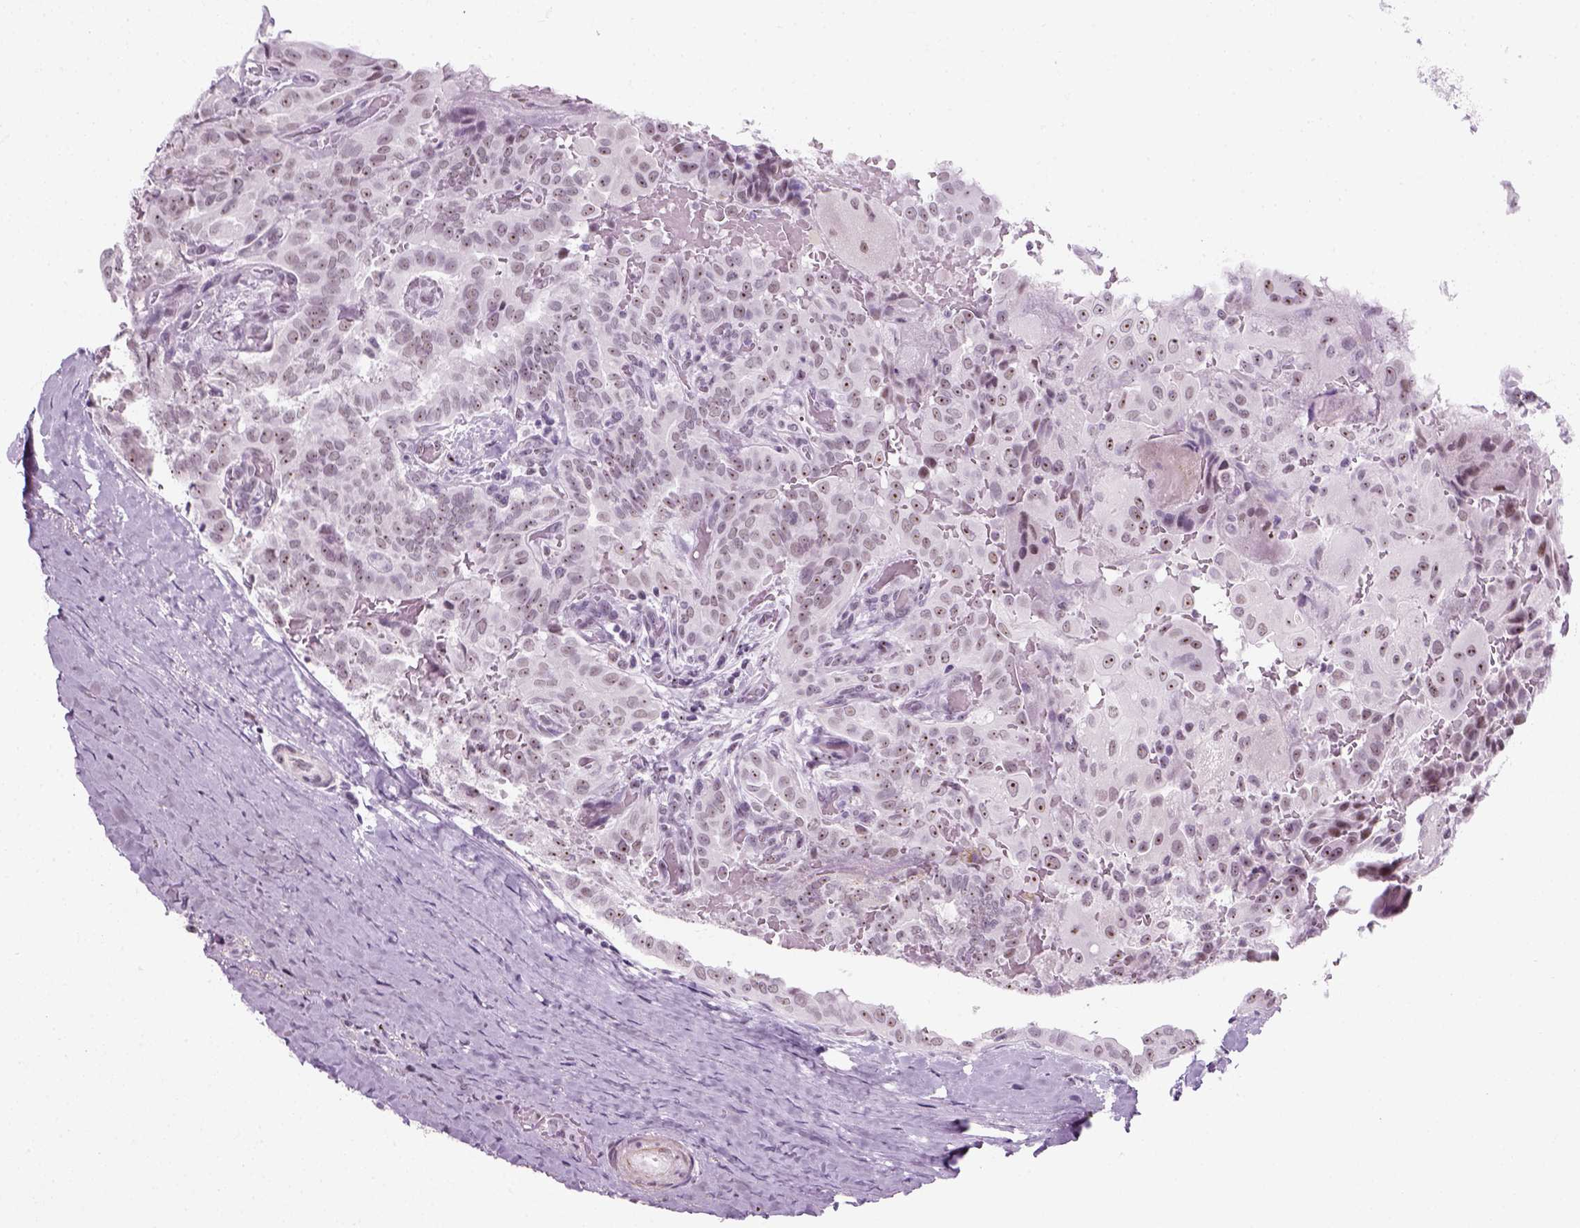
{"staining": {"intensity": "moderate", "quantity": "<25%", "location": "nuclear"}, "tissue": "thyroid cancer", "cell_type": "Tumor cells", "image_type": "cancer", "snomed": [{"axis": "morphology", "description": "Papillary adenocarcinoma, NOS"}, {"axis": "morphology", "description": "Papillary adenoma metastatic"}, {"axis": "topography", "description": "Thyroid gland"}], "caption": "Human thyroid papillary adenoma metastatic stained for a protein (brown) demonstrates moderate nuclear positive staining in about <25% of tumor cells.", "gene": "ZNF865", "patient": {"sex": "female", "age": 50}}